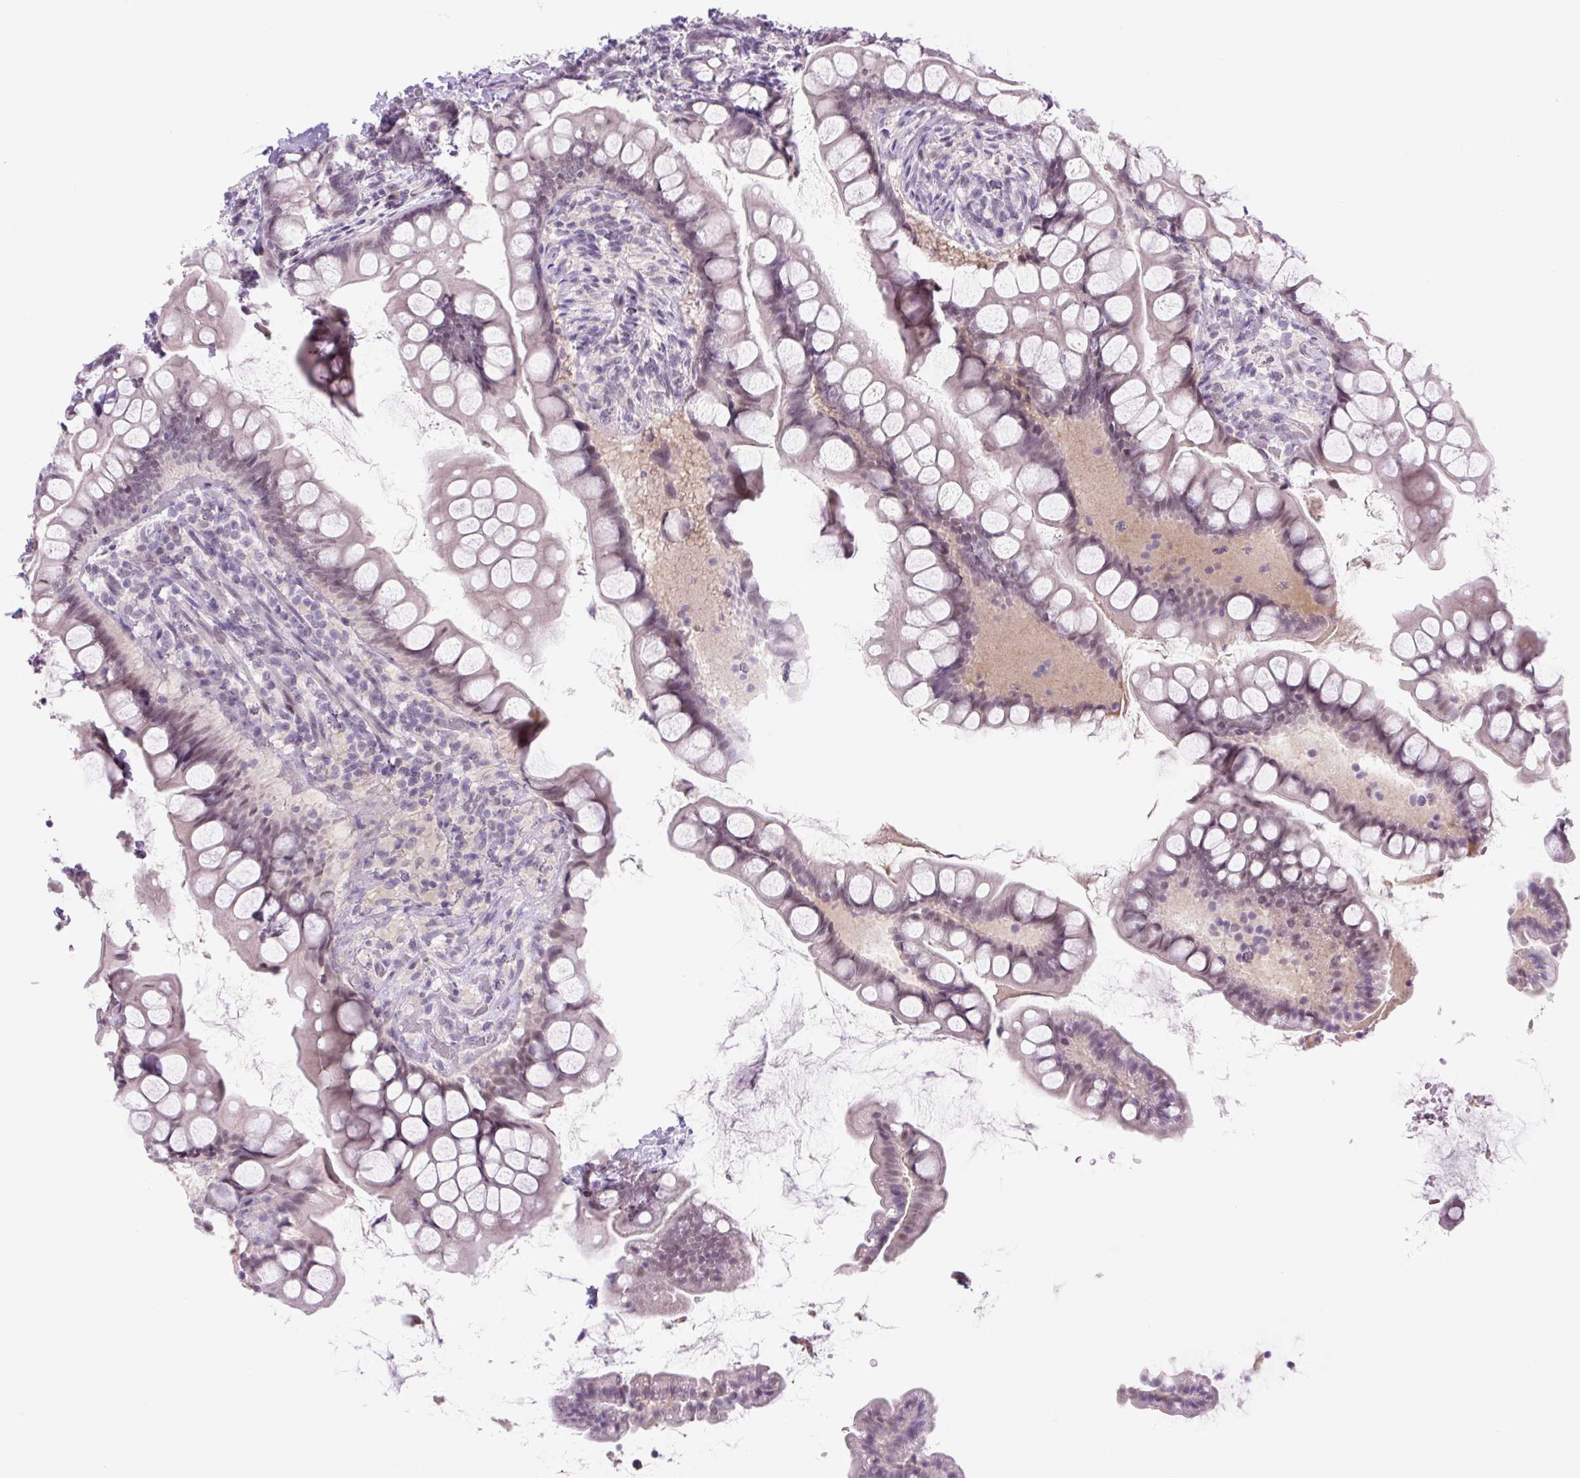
{"staining": {"intensity": "weak", "quantity": "25%-75%", "location": "nuclear"}, "tissue": "small intestine", "cell_type": "Glandular cells", "image_type": "normal", "snomed": [{"axis": "morphology", "description": "Normal tissue, NOS"}, {"axis": "topography", "description": "Small intestine"}], "caption": "Small intestine stained for a protein shows weak nuclear positivity in glandular cells. The protein of interest is shown in brown color, while the nuclei are stained blue.", "gene": "RYBP", "patient": {"sex": "male", "age": 70}}